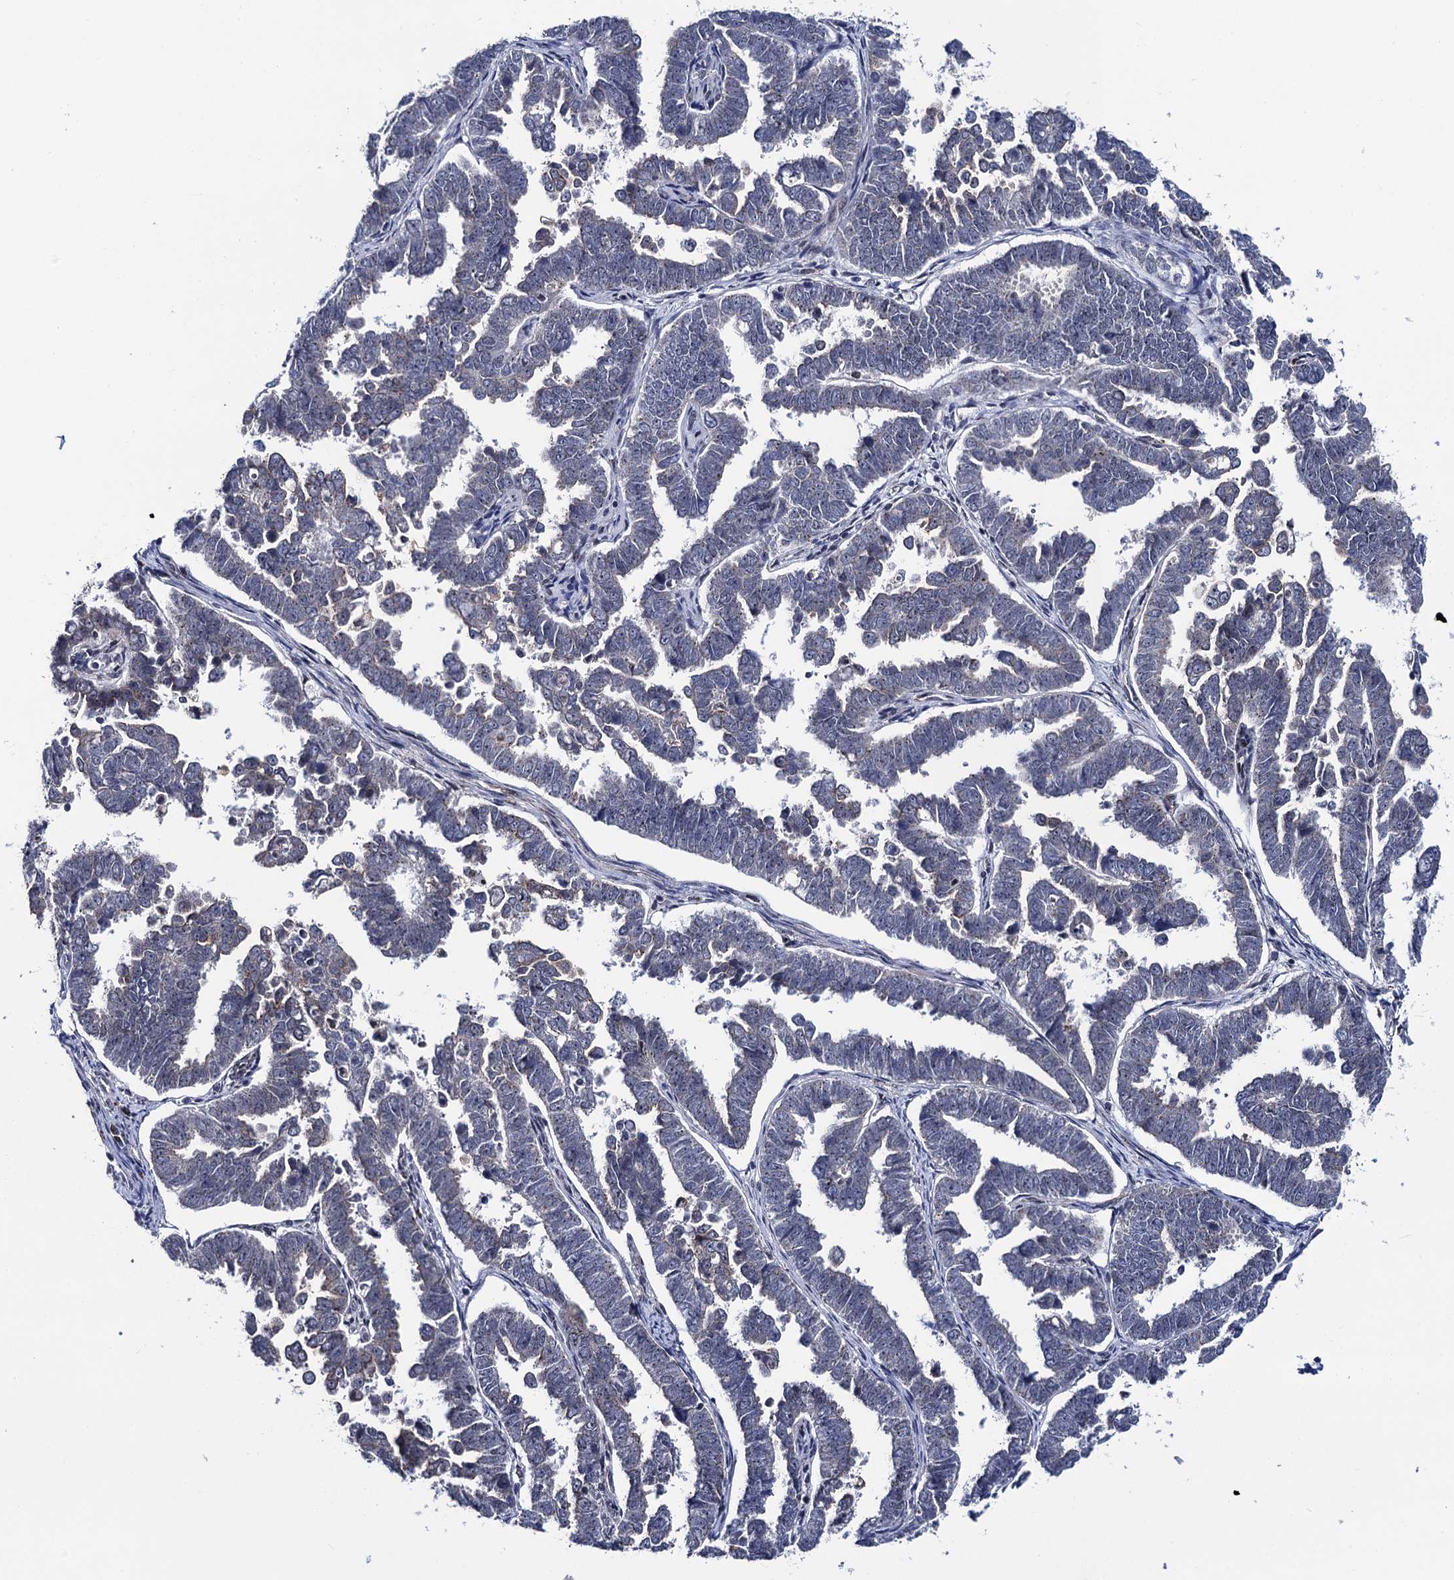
{"staining": {"intensity": "negative", "quantity": "none", "location": "none"}, "tissue": "endometrial cancer", "cell_type": "Tumor cells", "image_type": "cancer", "snomed": [{"axis": "morphology", "description": "Adenocarcinoma, NOS"}, {"axis": "topography", "description": "Endometrium"}], "caption": "High magnification brightfield microscopy of adenocarcinoma (endometrial) stained with DAB (brown) and counterstained with hematoxylin (blue): tumor cells show no significant expression.", "gene": "THAP2", "patient": {"sex": "female", "age": 75}}